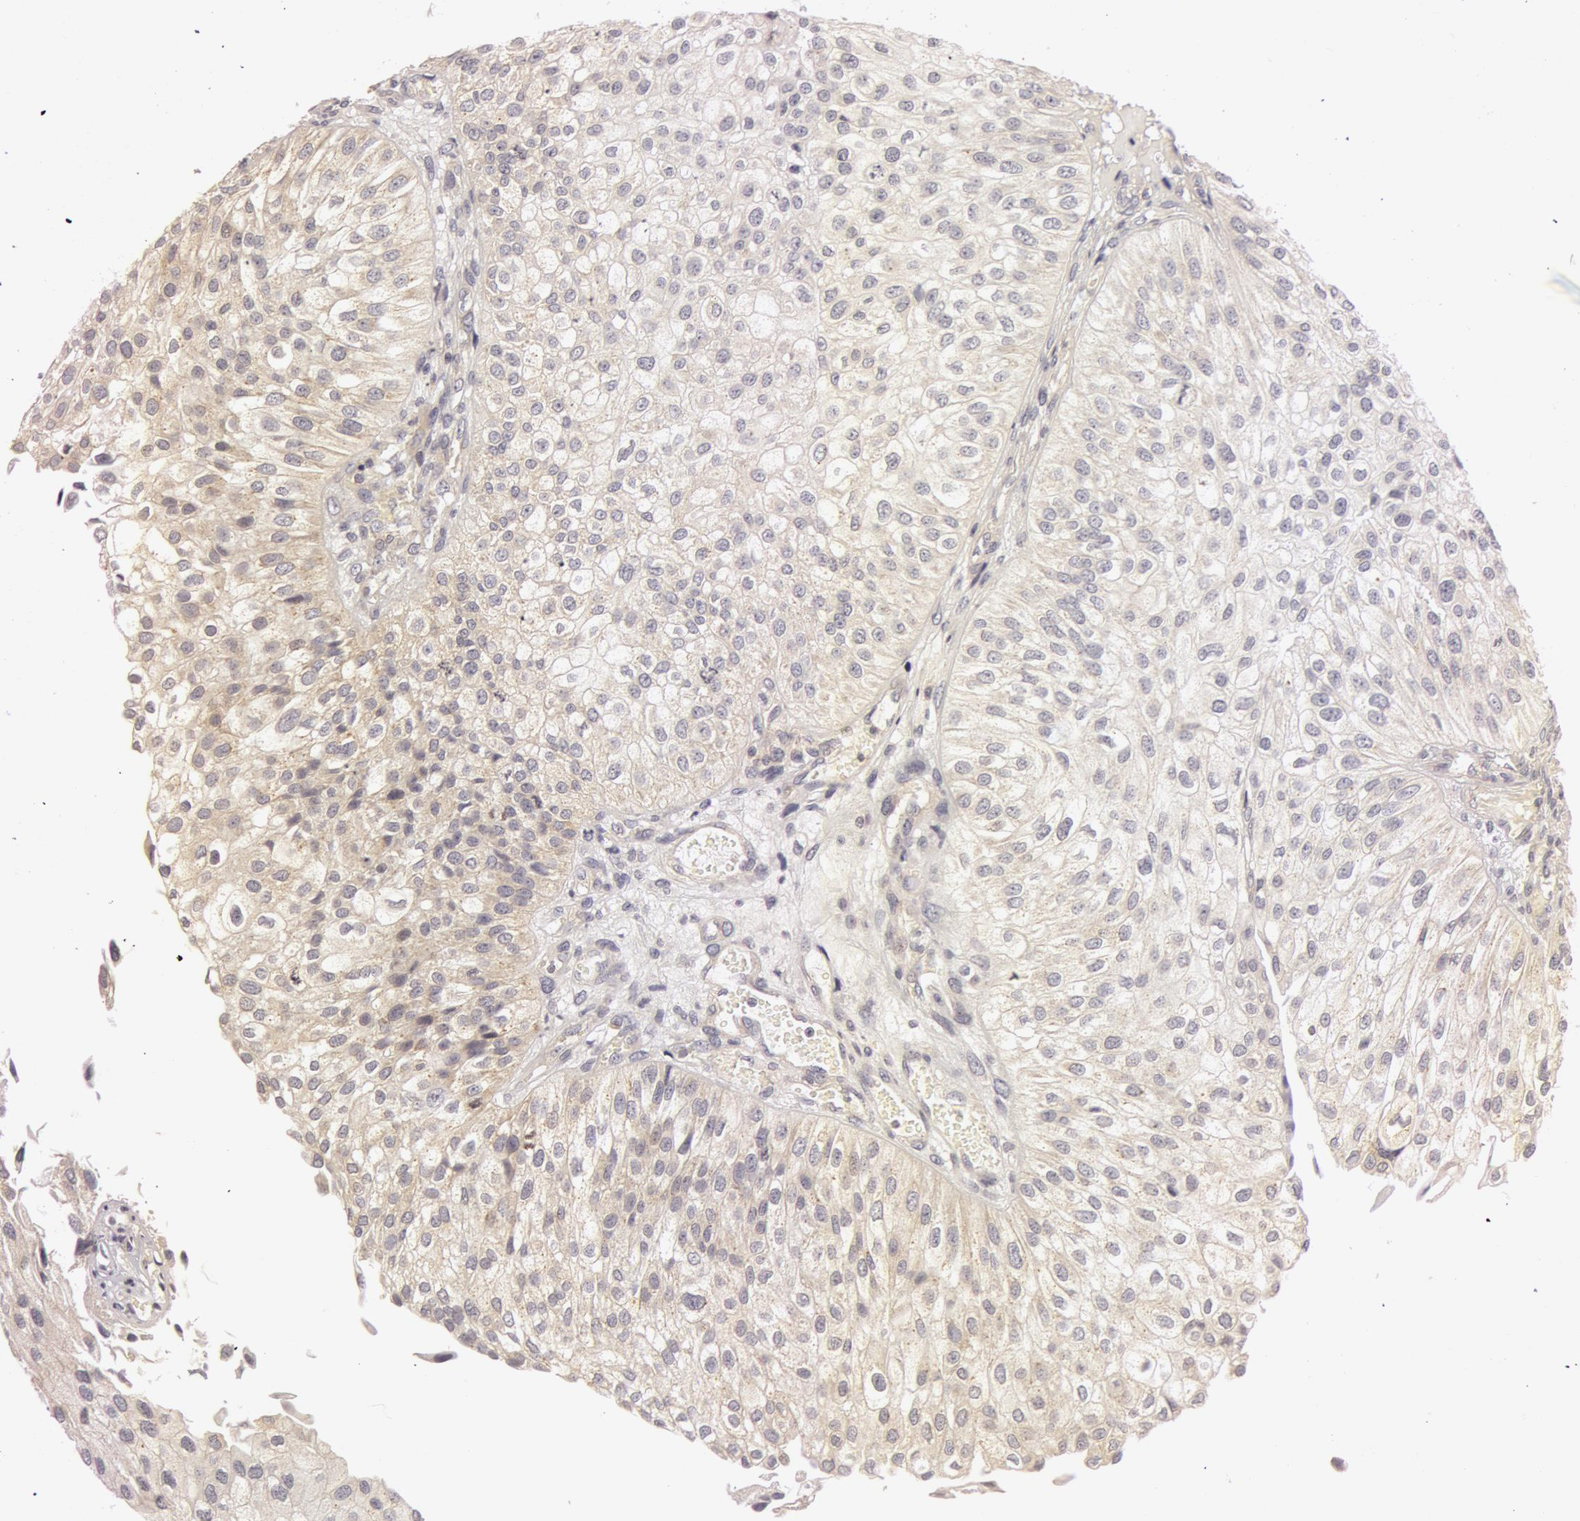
{"staining": {"intensity": "weak", "quantity": "25%-75%", "location": "cytoplasmic/membranous"}, "tissue": "urothelial cancer", "cell_type": "Tumor cells", "image_type": "cancer", "snomed": [{"axis": "morphology", "description": "Urothelial carcinoma, Low grade"}, {"axis": "topography", "description": "Urinary bladder"}], "caption": "Urothelial cancer was stained to show a protein in brown. There is low levels of weak cytoplasmic/membranous staining in approximately 25%-75% of tumor cells.", "gene": "RALGAPA1", "patient": {"sex": "female", "age": 89}}